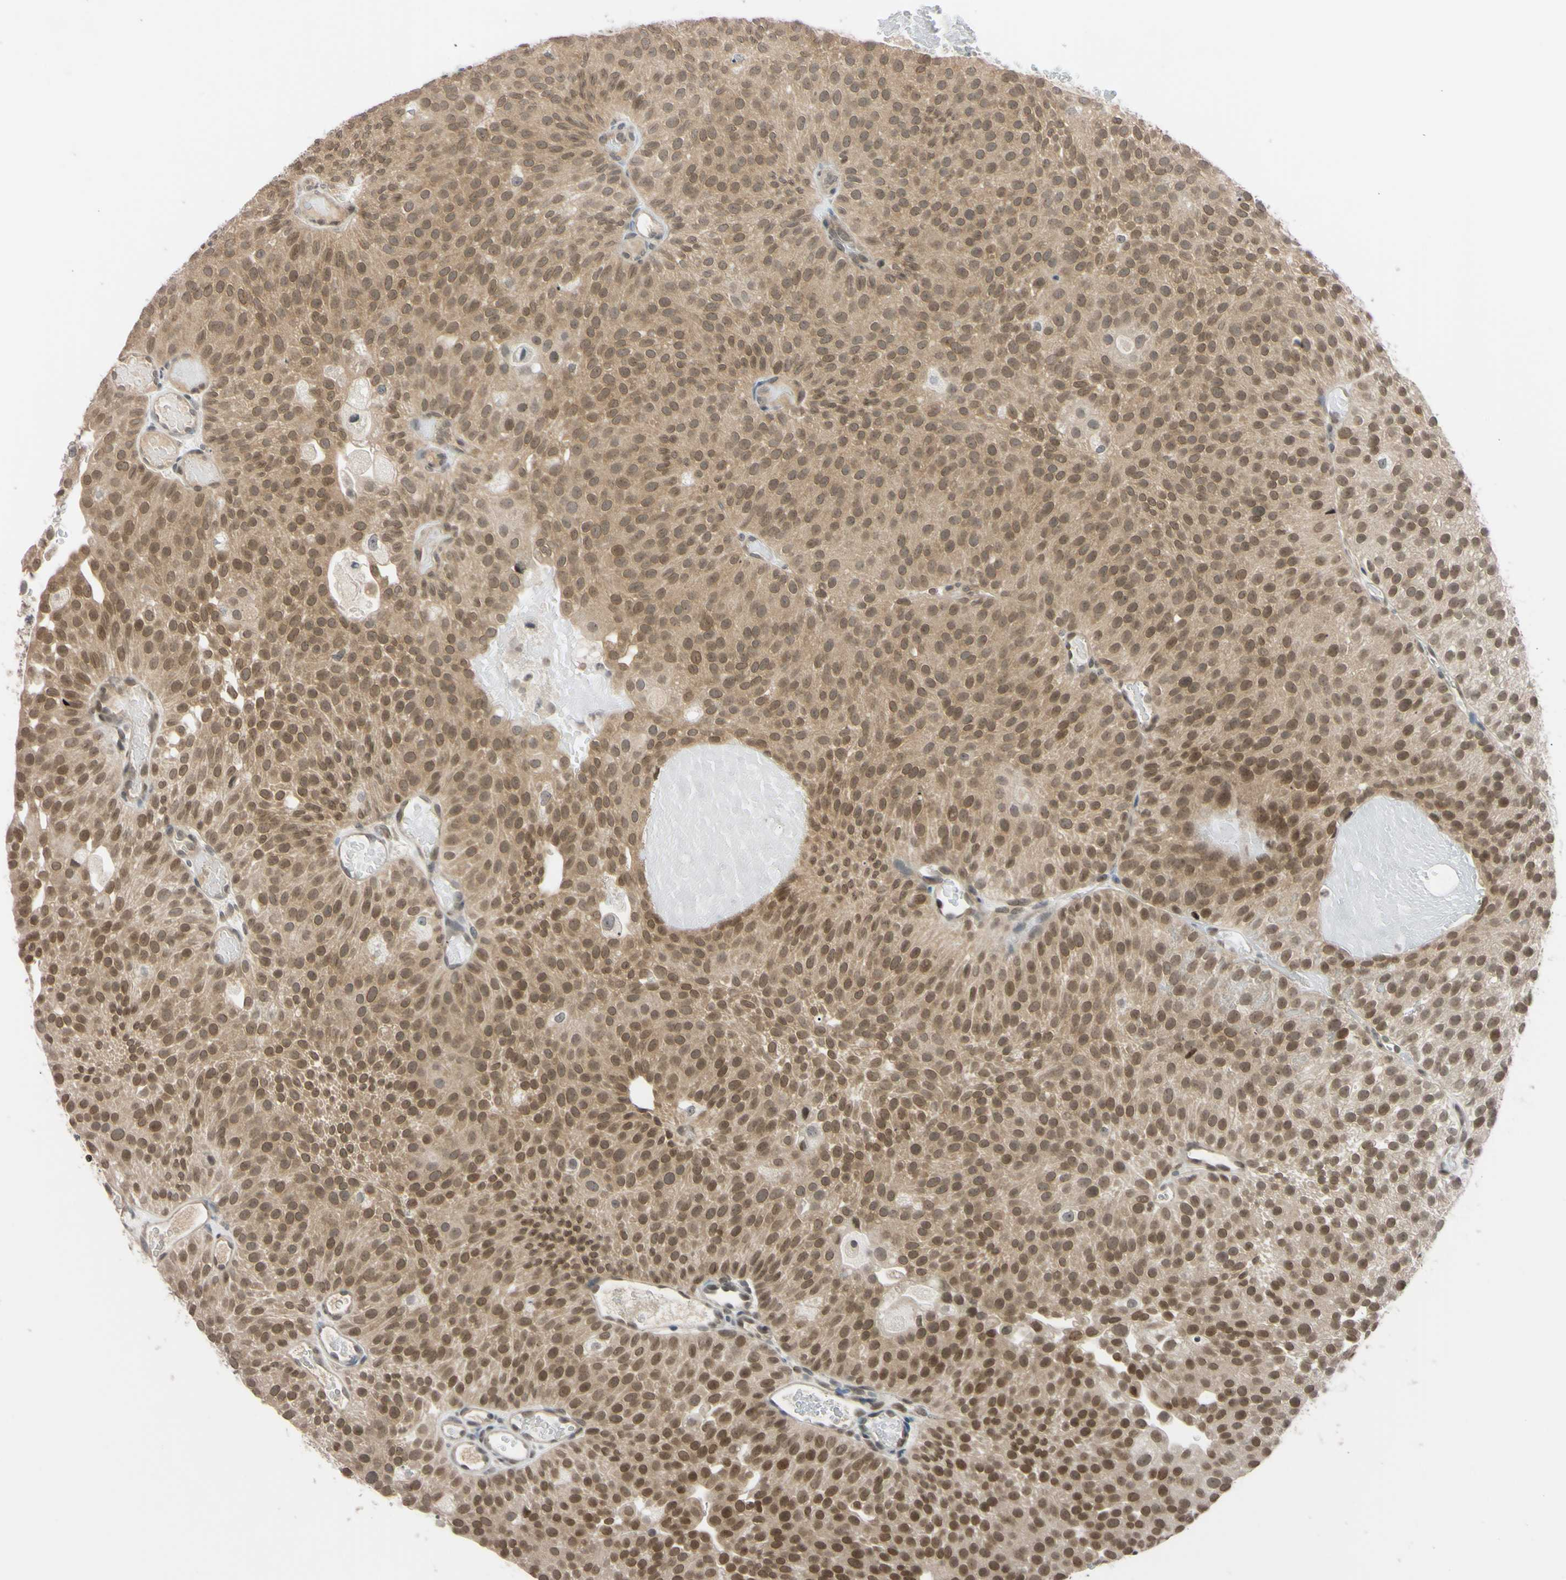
{"staining": {"intensity": "moderate", "quantity": ">75%", "location": "cytoplasmic/membranous,nuclear"}, "tissue": "urothelial cancer", "cell_type": "Tumor cells", "image_type": "cancer", "snomed": [{"axis": "morphology", "description": "Urothelial carcinoma, Low grade"}, {"axis": "topography", "description": "Urinary bladder"}], "caption": "The immunohistochemical stain highlights moderate cytoplasmic/membranous and nuclear staining in tumor cells of urothelial cancer tissue.", "gene": "UBE2I", "patient": {"sex": "male", "age": 78}}